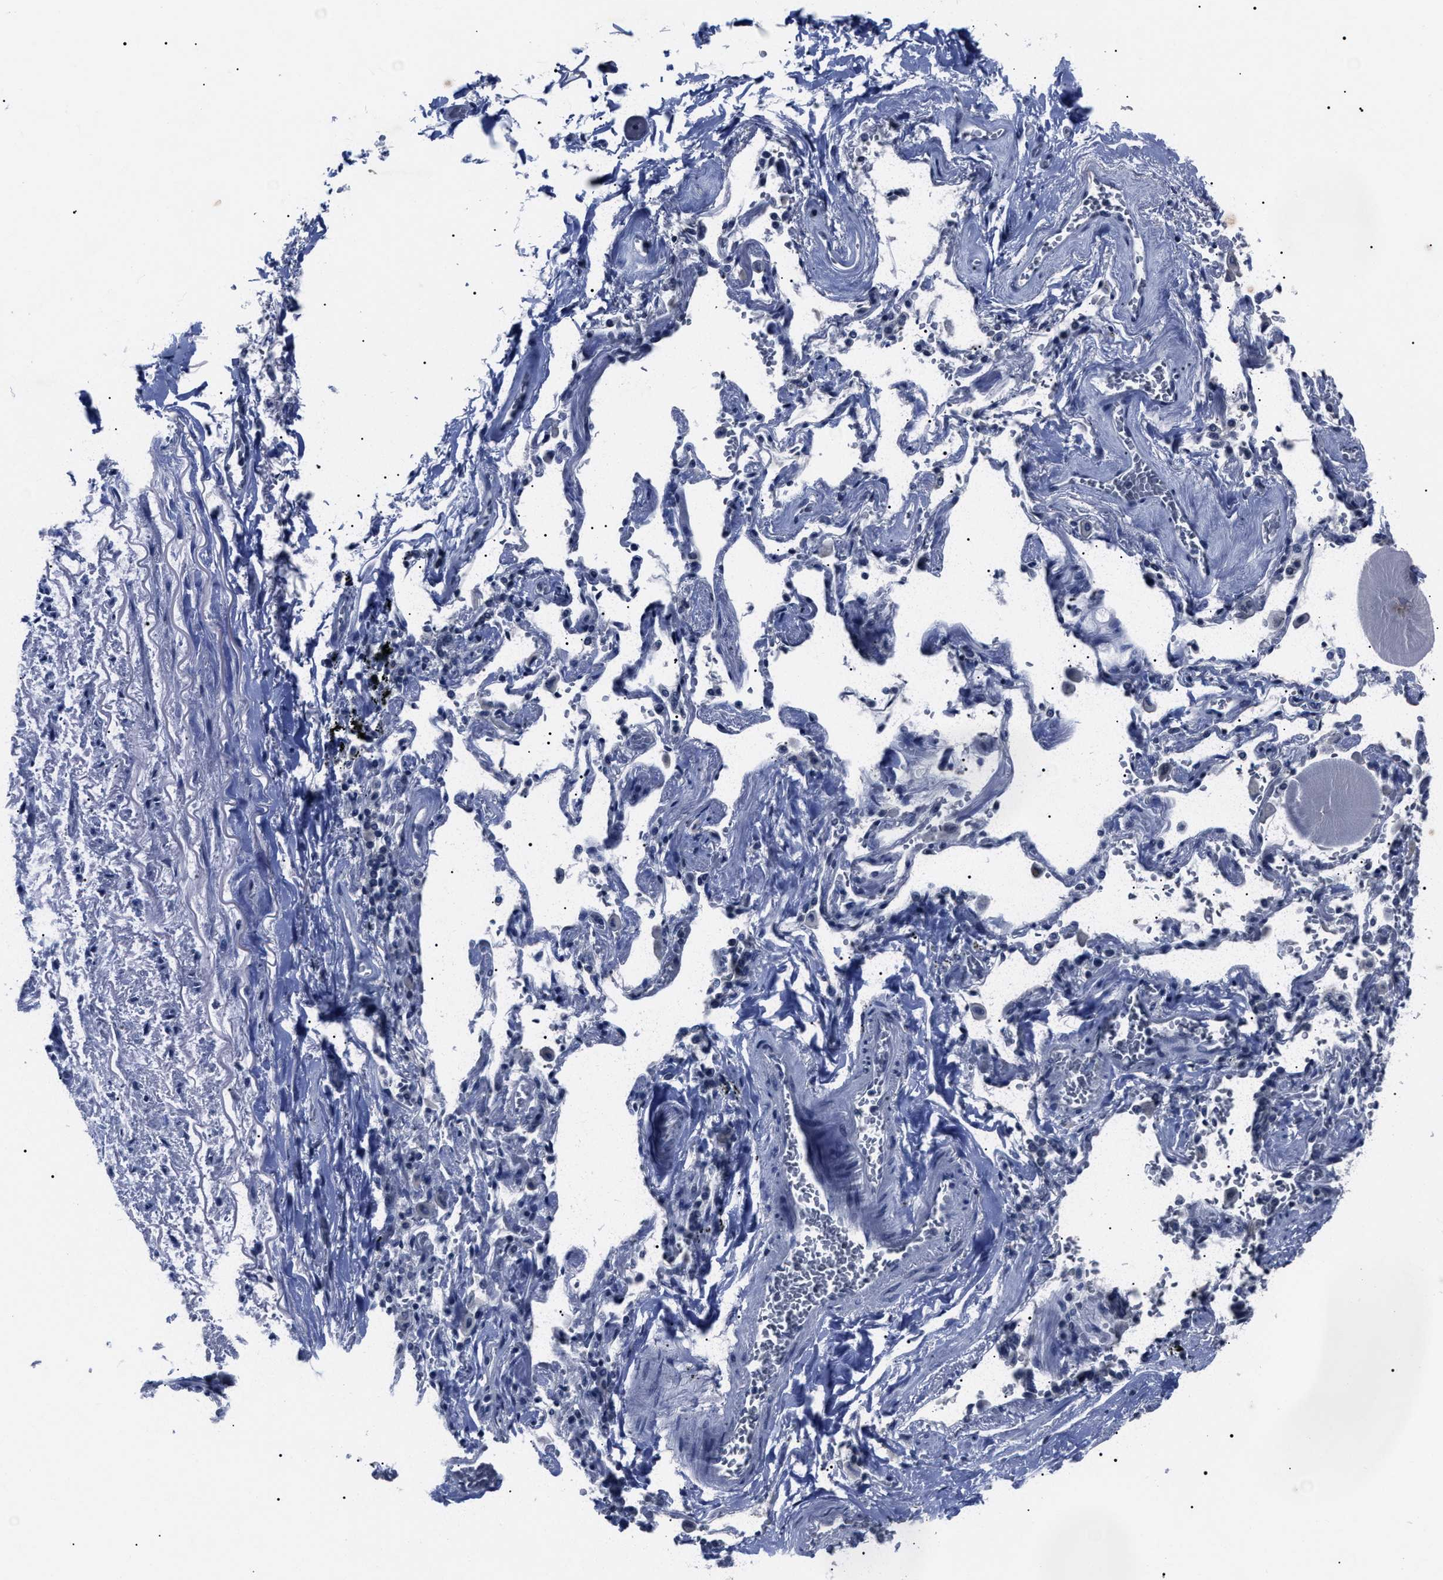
{"staining": {"intensity": "negative", "quantity": "none", "location": "none"}, "tissue": "adipose tissue", "cell_type": "Adipocytes", "image_type": "normal", "snomed": [{"axis": "morphology", "description": "Normal tissue, NOS"}, {"axis": "topography", "description": "Cartilage tissue"}, {"axis": "topography", "description": "Lung"}], "caption": "Protein analysis of benign adipose tissue exhibits no significant expression in adipocytes.", "gene": "LRWD1", "patient": {"sex": "female", "age": 77}}